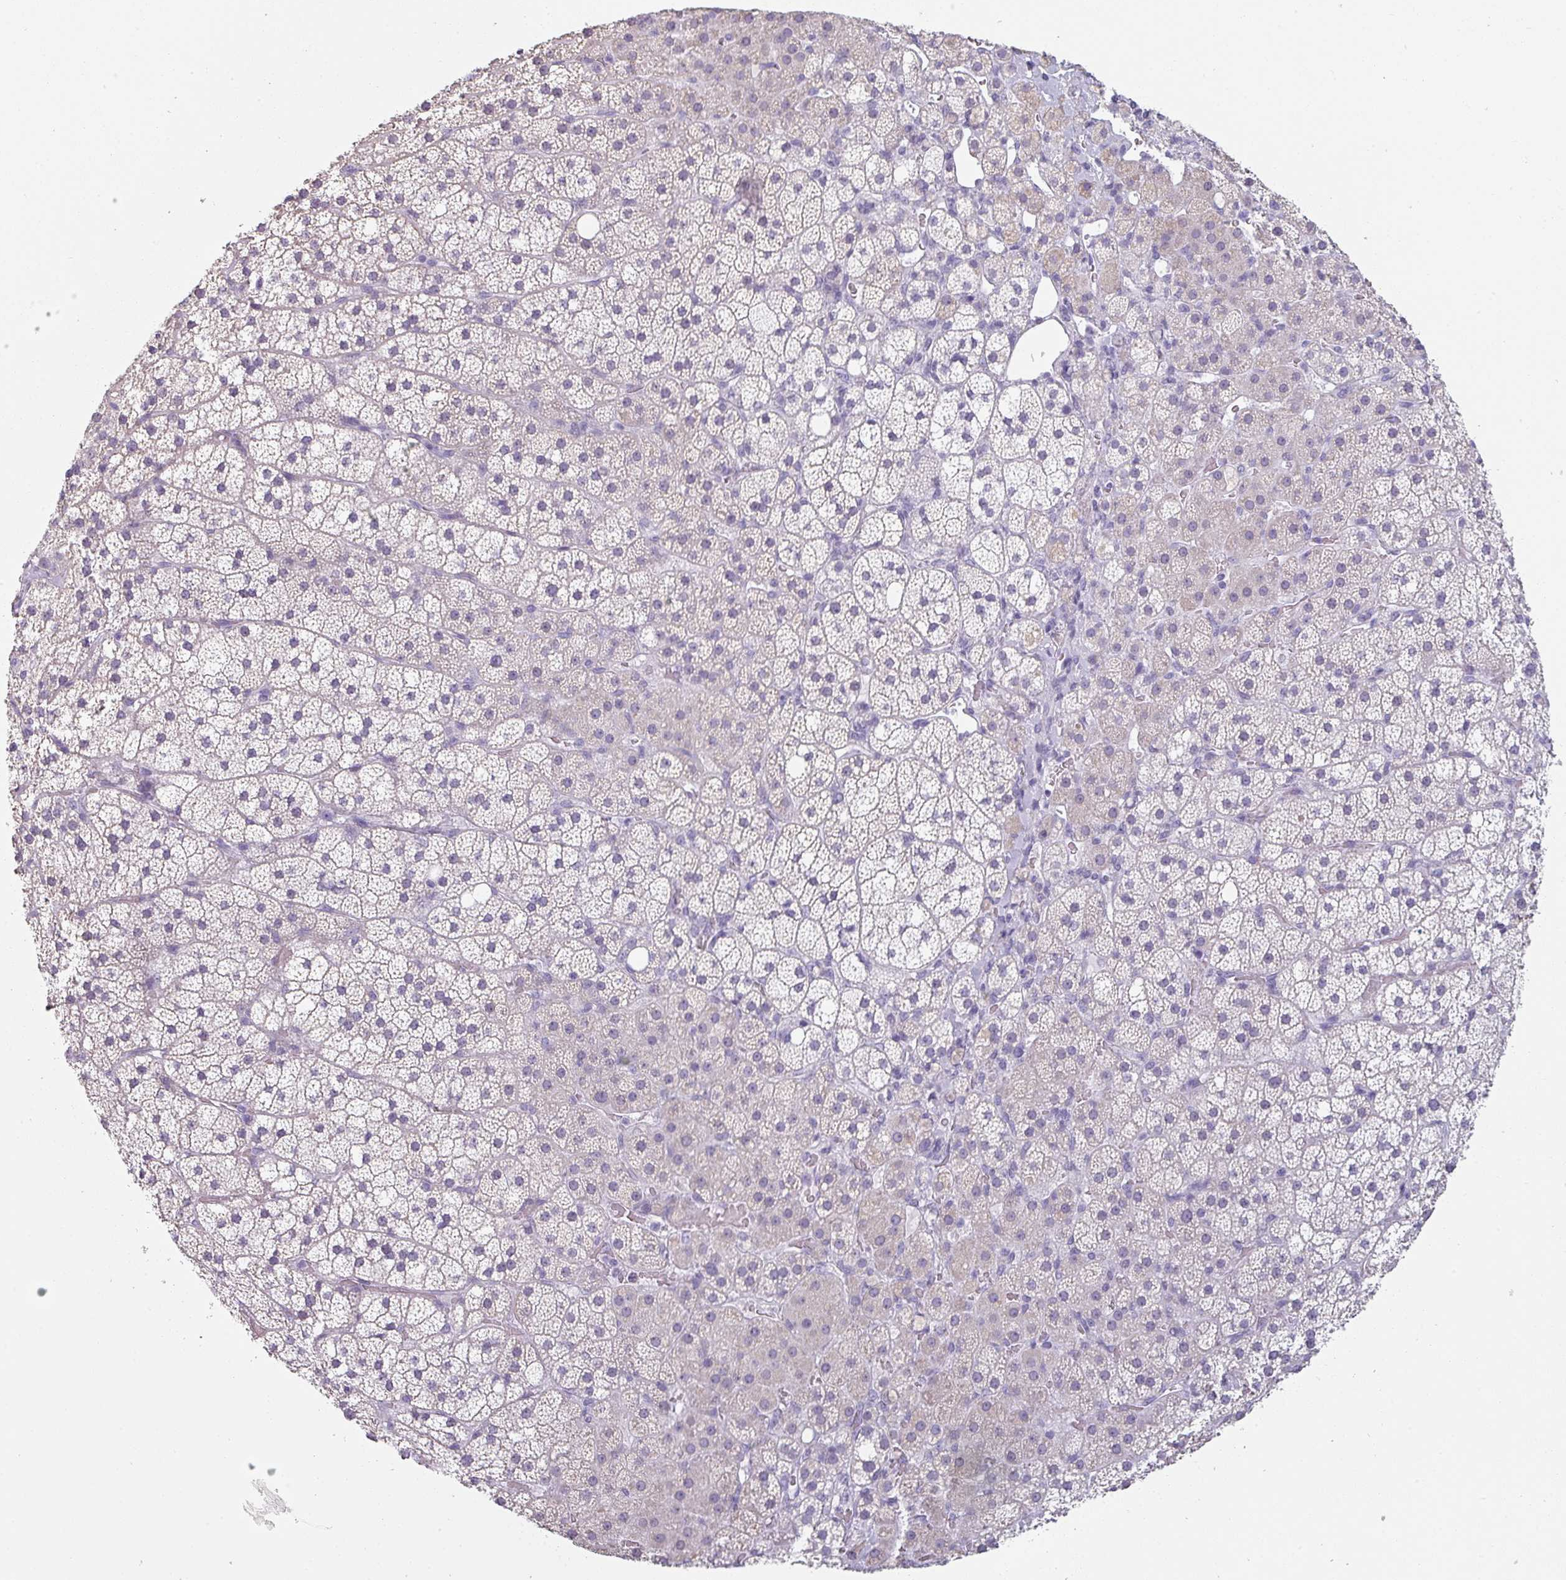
{"staining": {"intensity": "negative", "quantity": "none", "location": "none"}, "tissue": "adrenal gland", "cell_type": "Glandular cells", "image_type": "normal", "snomed": [{"axis": "morphology", "description": "Normal tissue, NOS"}, {"axis": "topography", "description": "Adrenal gland"}], "caption": "Glandular cells are negative for brown protein staining in benign adrenal gland. (DAB (3,3'-diaminobenzidine) IHC with hematoxylin counter stain).", "gene": "SFTPA1", "patient": {"sex": "male", "age": 53}}